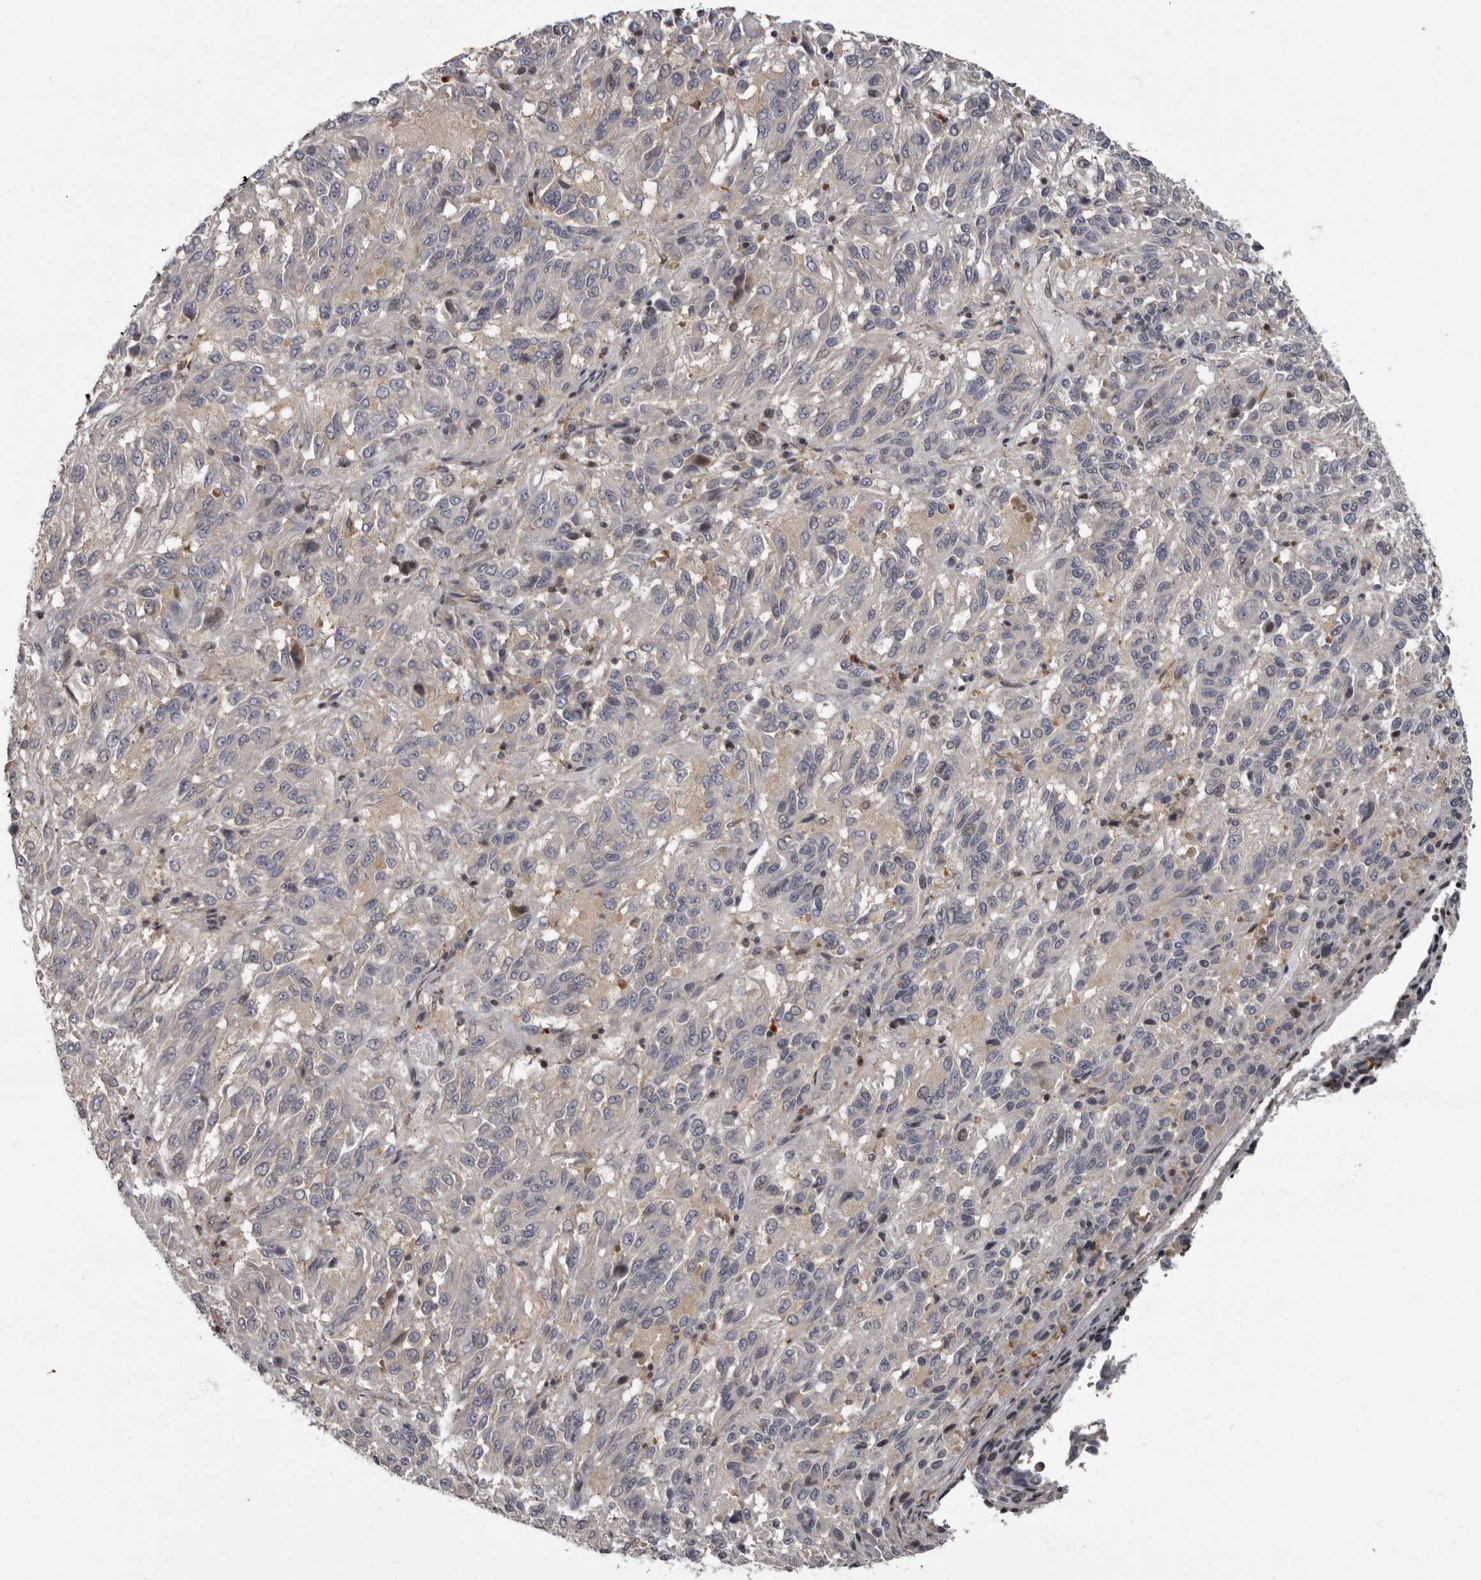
{"staining": {"intensity": "negative", "quantity": "none", "location": "none"}, "tissue": "melanoma", "cell_type": "Tumor cells", "image_type": "cancer", "snomed": [{"axis": "morphology", "description": "Malignant melanoma, Metastatic site"}, {"axis": "topography", "description": "Lung"}], "caption": "An immunohistochemistry (IHC) image of melanoma is shown. There is no staining in tumor cells of melanoma.", "gene": "FGFR4", "patient": {"sex": "male", "age": 64}}